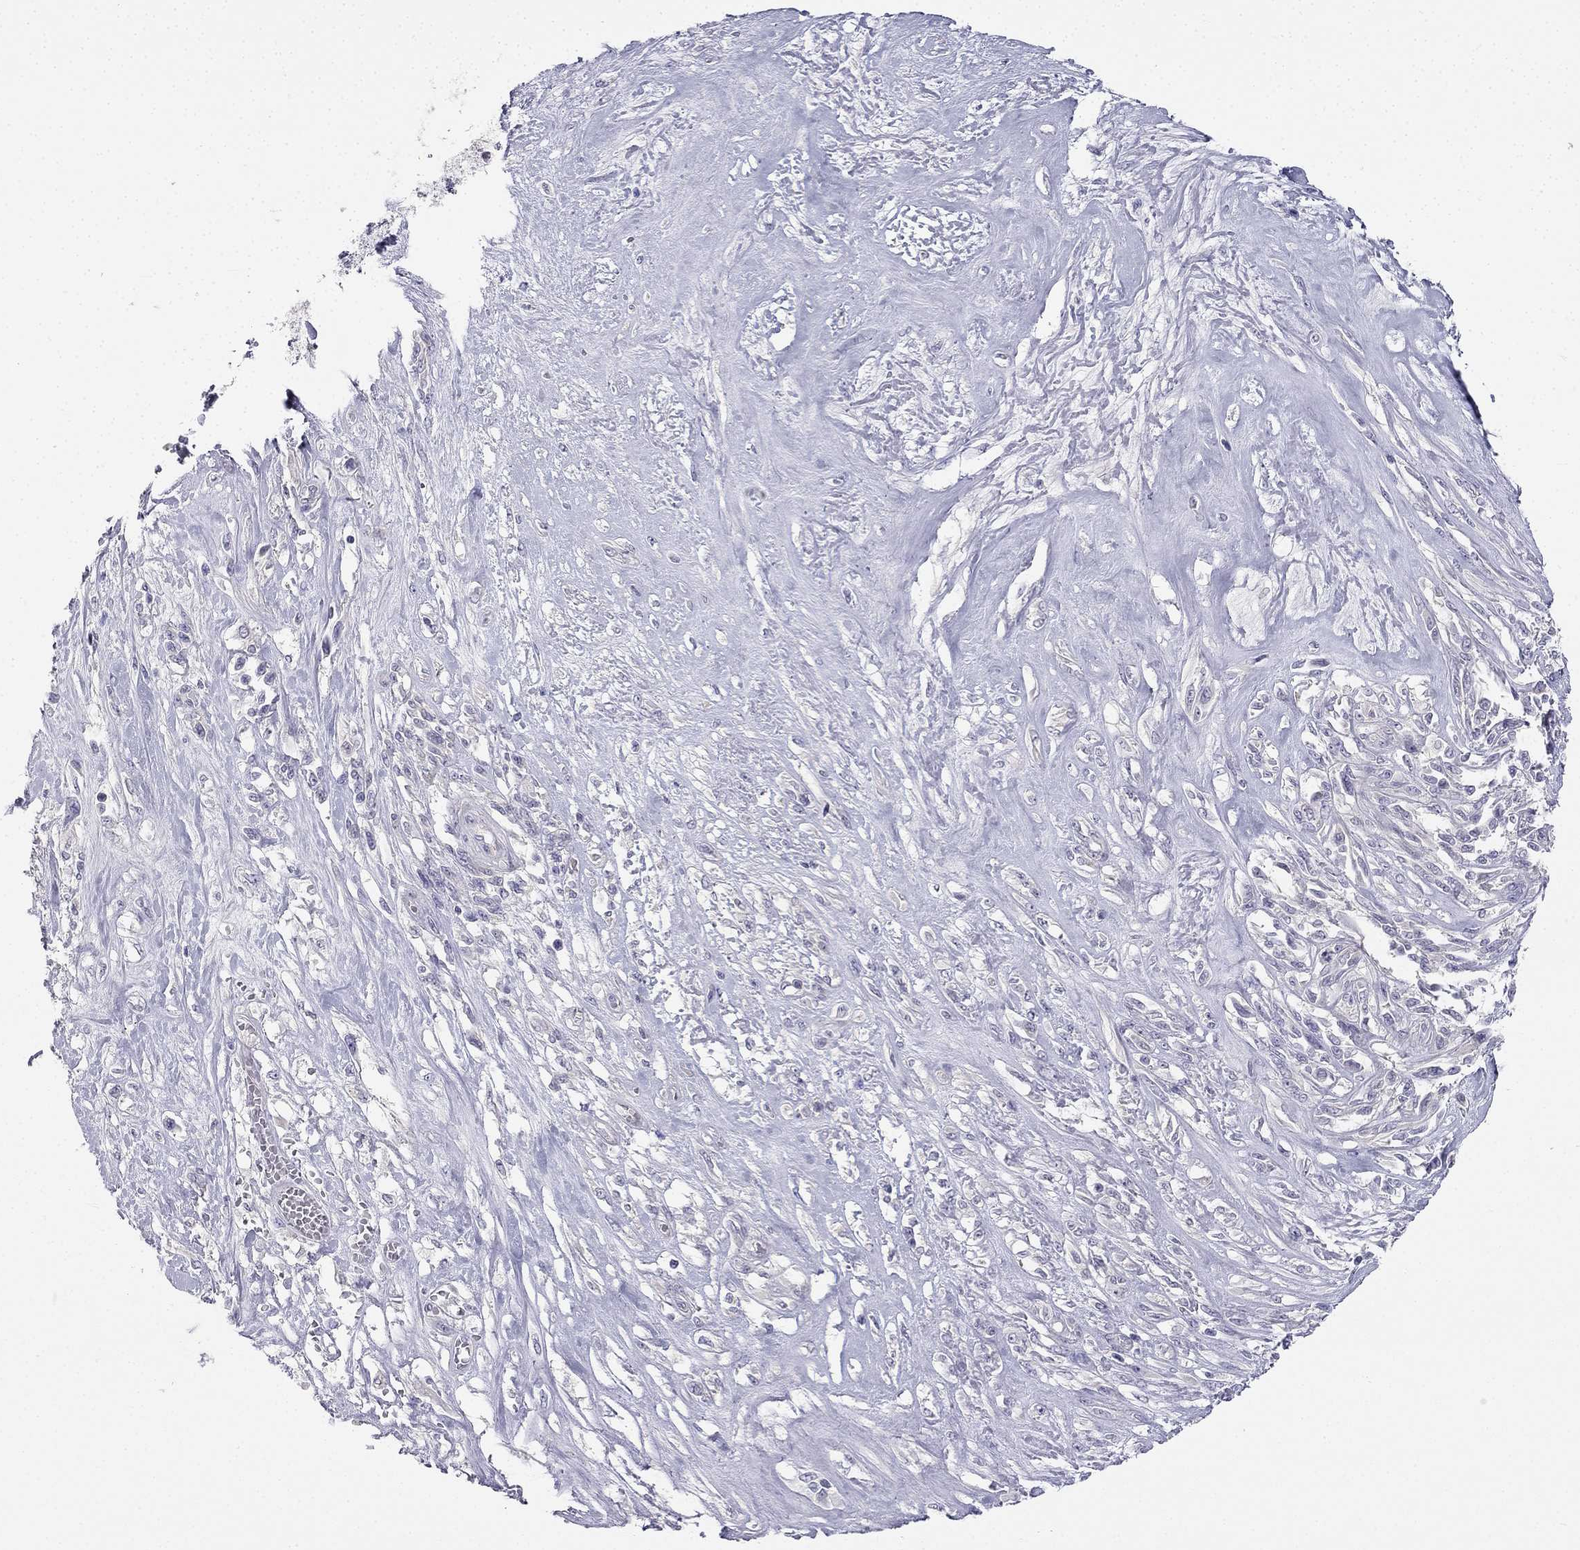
{"staining": {"intensity": "negative", "quantity": "none", "location": "none"}, "tissue": "melanoma", "cell_type": "Tumor cells", "image_type": "cancer", "snomed": [{"axis": "morphology", "description": "Malignant melanoma, NOS"}, {"axis": "topography", "description": "Skin"}], "caption": "A high-resolution histopathology image shows immunohistochemistry staining of melanoma, which shows no significant expression in tumor cells. (Immunohistochemistry (ihc), brightfield microscopy, high magnification).", "gene": "C16orf89", "patient": {"sex": "female", "age": 91}}